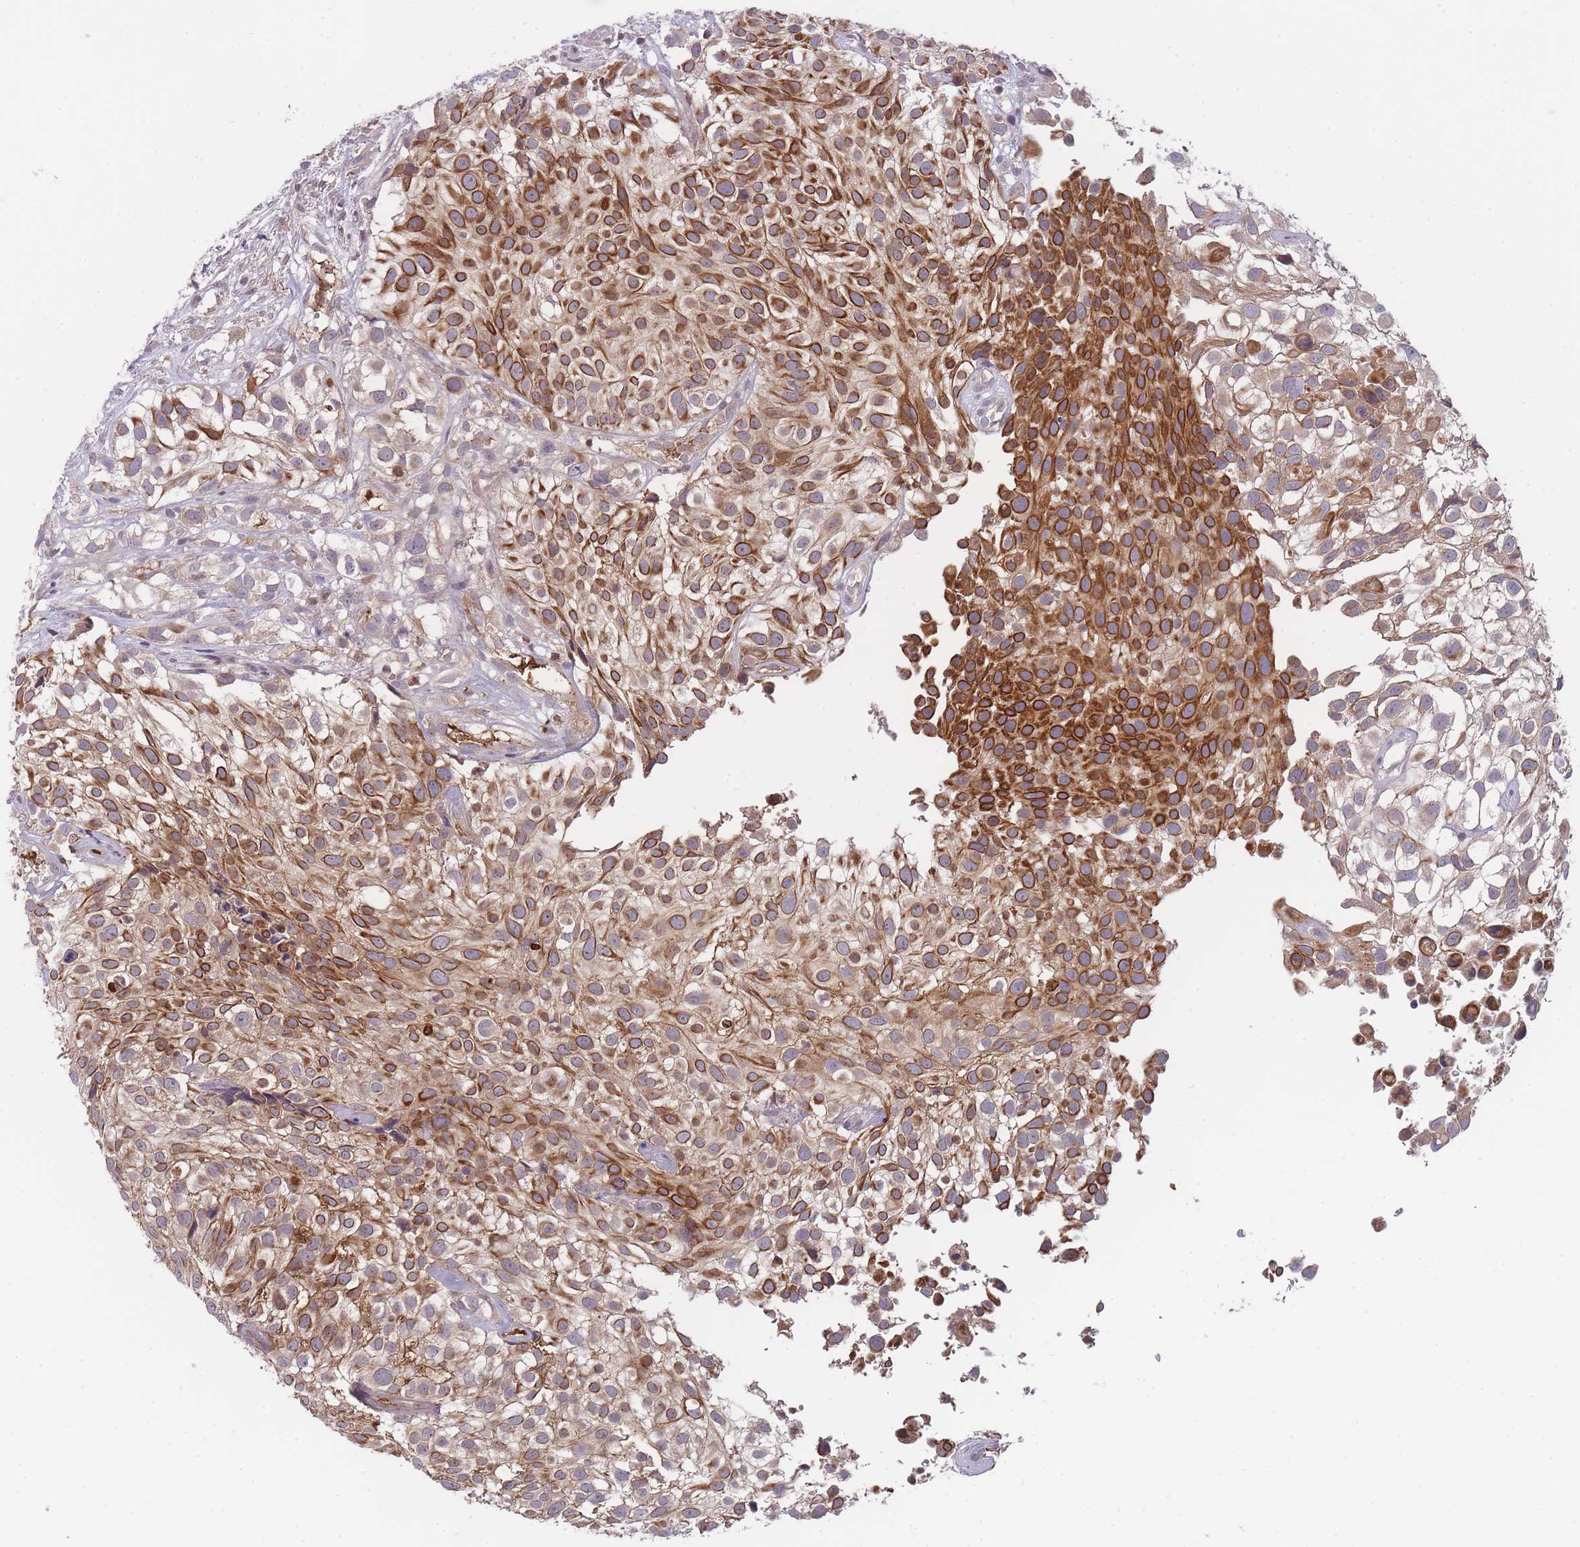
{"staining": {"intensity": "strong", "quantity": ">75%", "location": "cytoplasmic/membranous"}, "tissue": "urothelial cancer", "cell_type": "Tumor cells", "image_type": "cancer", "snomed": [{"axis": "morphology", "description": "Urothelial carcinoma, High grade"}, {"axis": "topography", "description": "Urinary bladder"}], "caption": "Tumor cells reveal high levels of strong cytoplasmic/membranous expression in about >75% of cells in human urothelial cancer.", "gene": "RALGDS", "patient": {"sex": "male", "age": 56}}